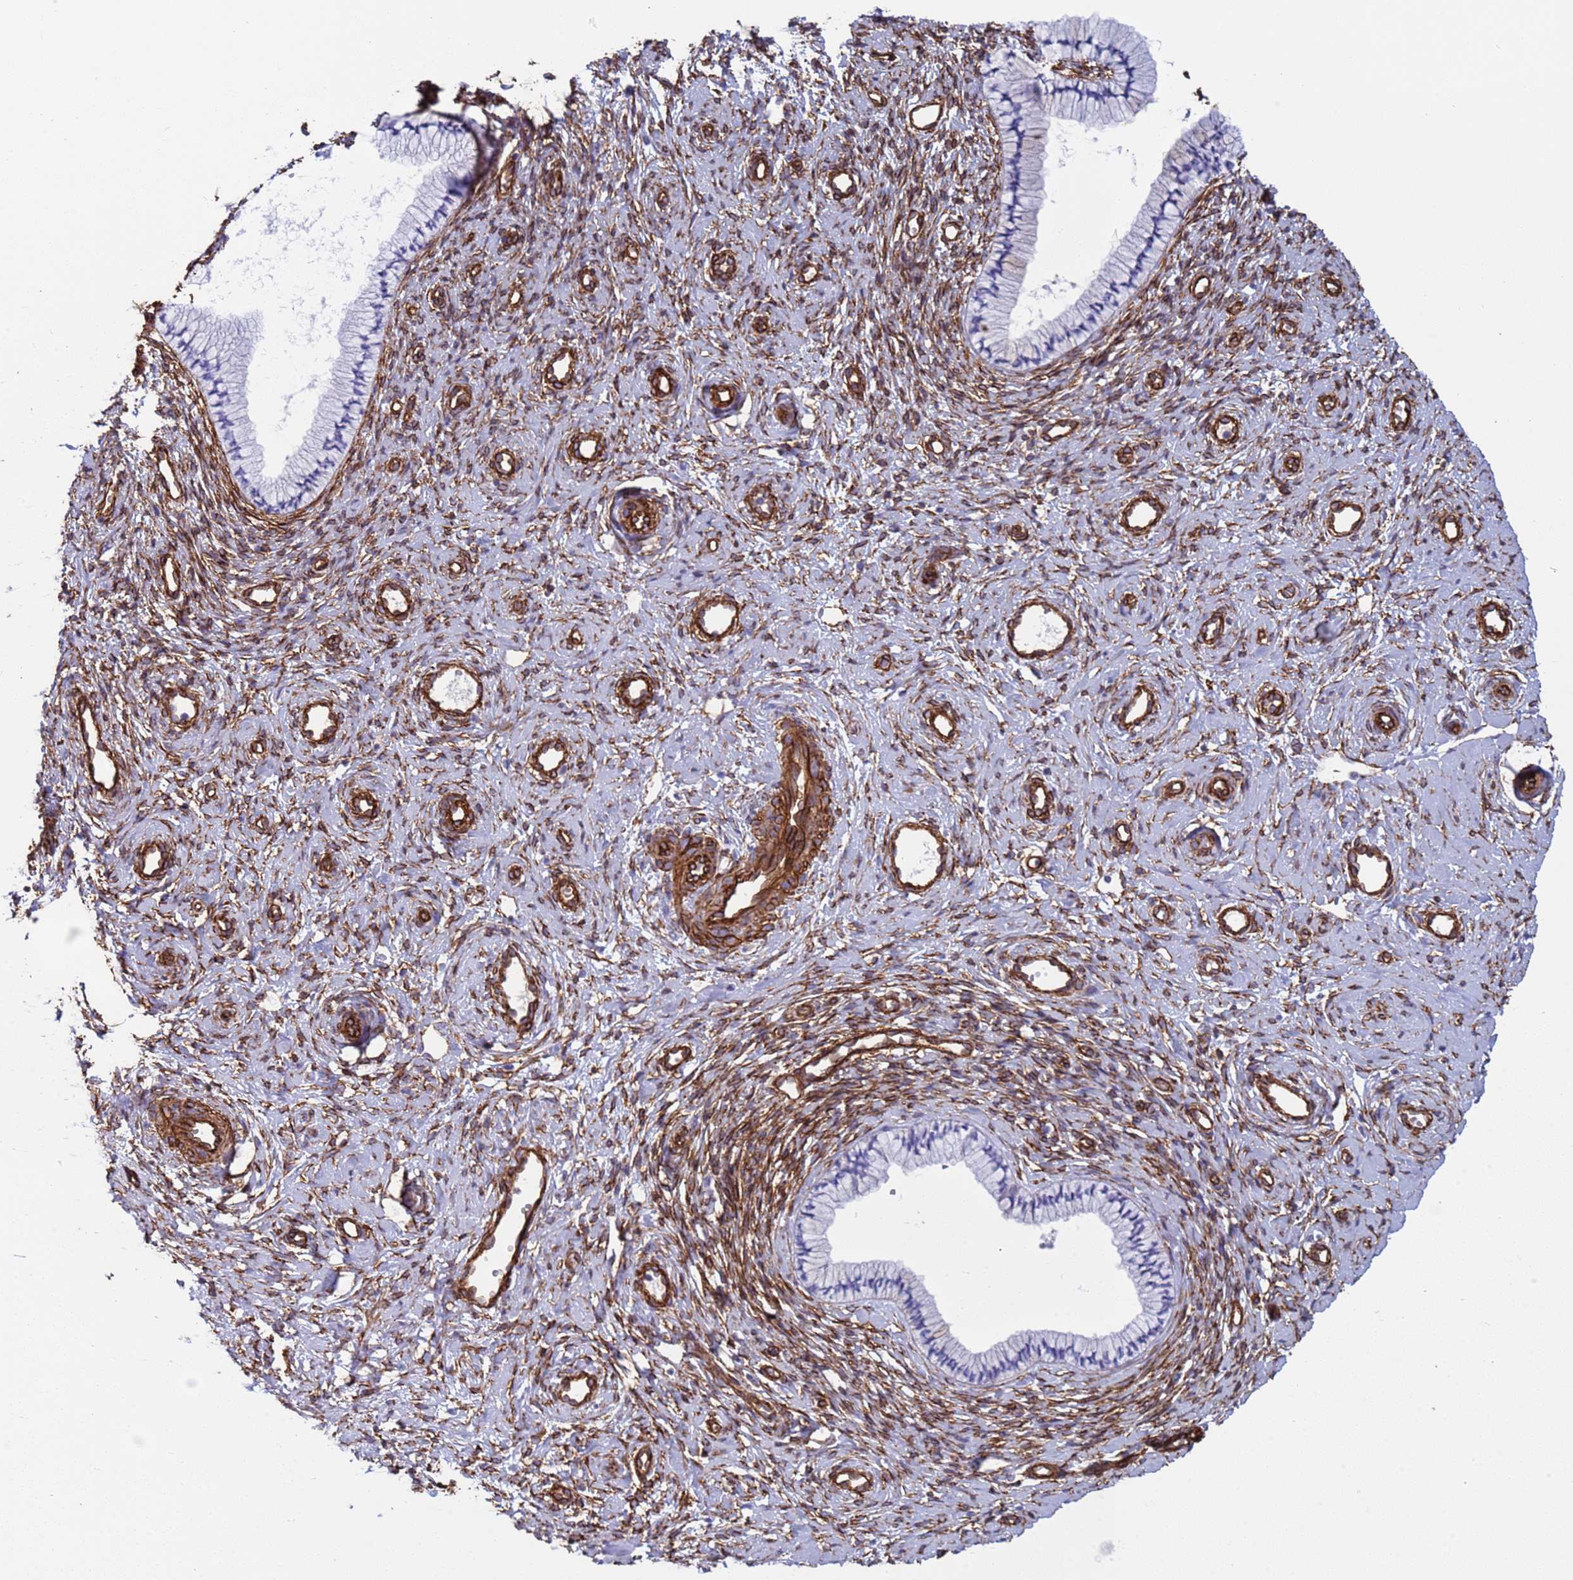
{"staining": {"intensity": "negative", "quantity": "none", "location": "none"}, "tissue": "cervix", "cell_type": "Glandular cells", "image_type": "normal", "snomed": [{"axis": "morphology", "description": "Normal tissue, NOS"}, {"axis": "topography", "description": "Cervix"}], "caption": "An immunohistochemistry image of normal cervix is shown. There is no staining in glandular cells of cervix. The staining was performed using DAB (3,3'-diaminobenzidine) to visualize the protein expression in brown, while the nuclei were stained in blue with hematoxylin (Magnification: 20x).", "gene": "GASK1A", "patient": {"sex": "female", "age": 57}}